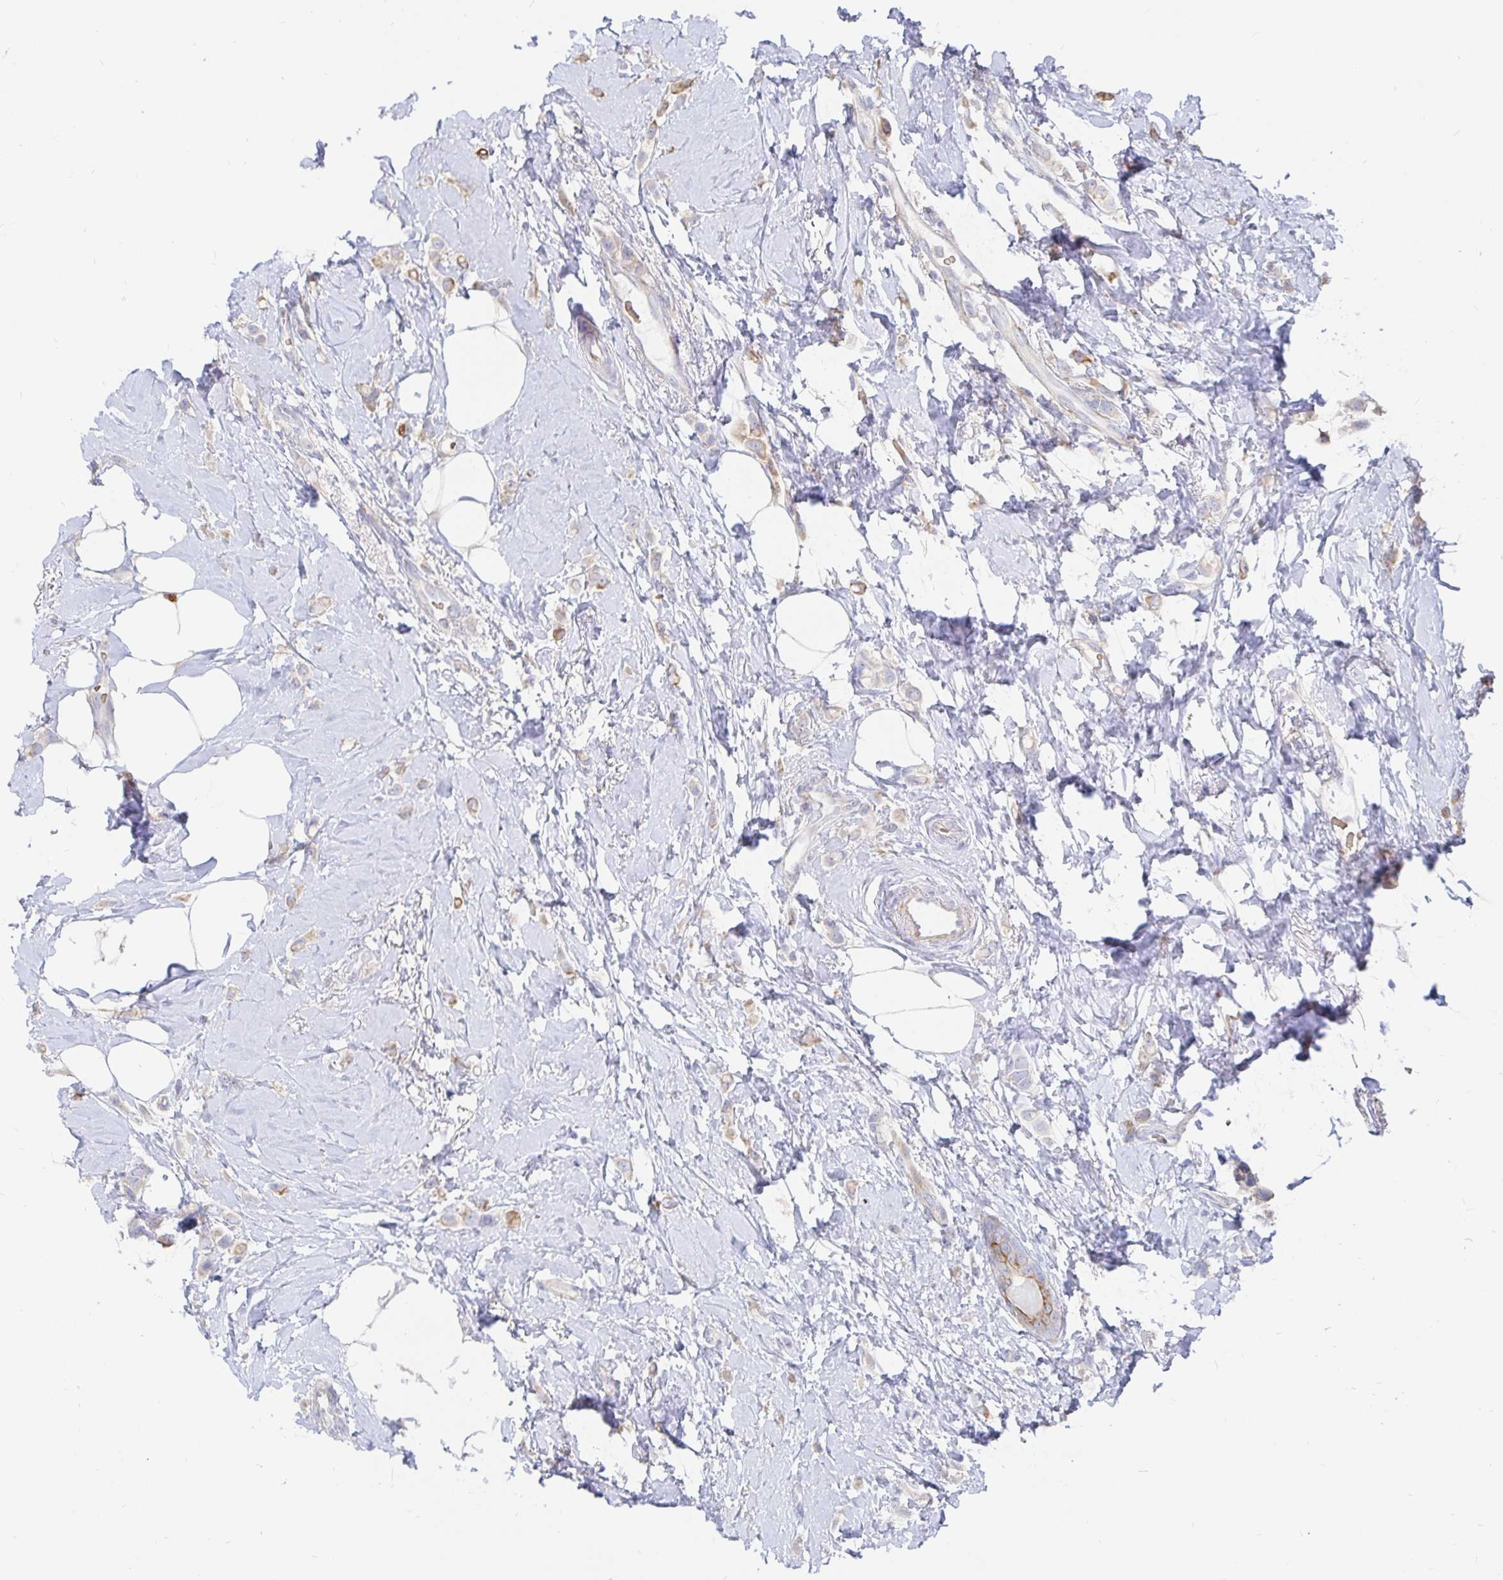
{"staining": {"intensity": "weak", "quantity": "25%-75%", "location": "cytoplasmic/membranous"}, "tissue": "breast cancer", "cell_type": "Tumor cells", "image_type": "cancer", "snomed": [{"axis": "morphology", "description": "Lobular carcinoma"}, {"axis": "topography", "description": "Breast"}], "caption": "Brown immunohistochemical staining in breast cancer displays weak cytoplasmic/membranous staining in approximately 25%-75% of tumor cells. (Brightfield microscopy of DAB IHC at high magnification).", "gene": "KCTD19", "patient": {"sex": "female", "age": 66}}